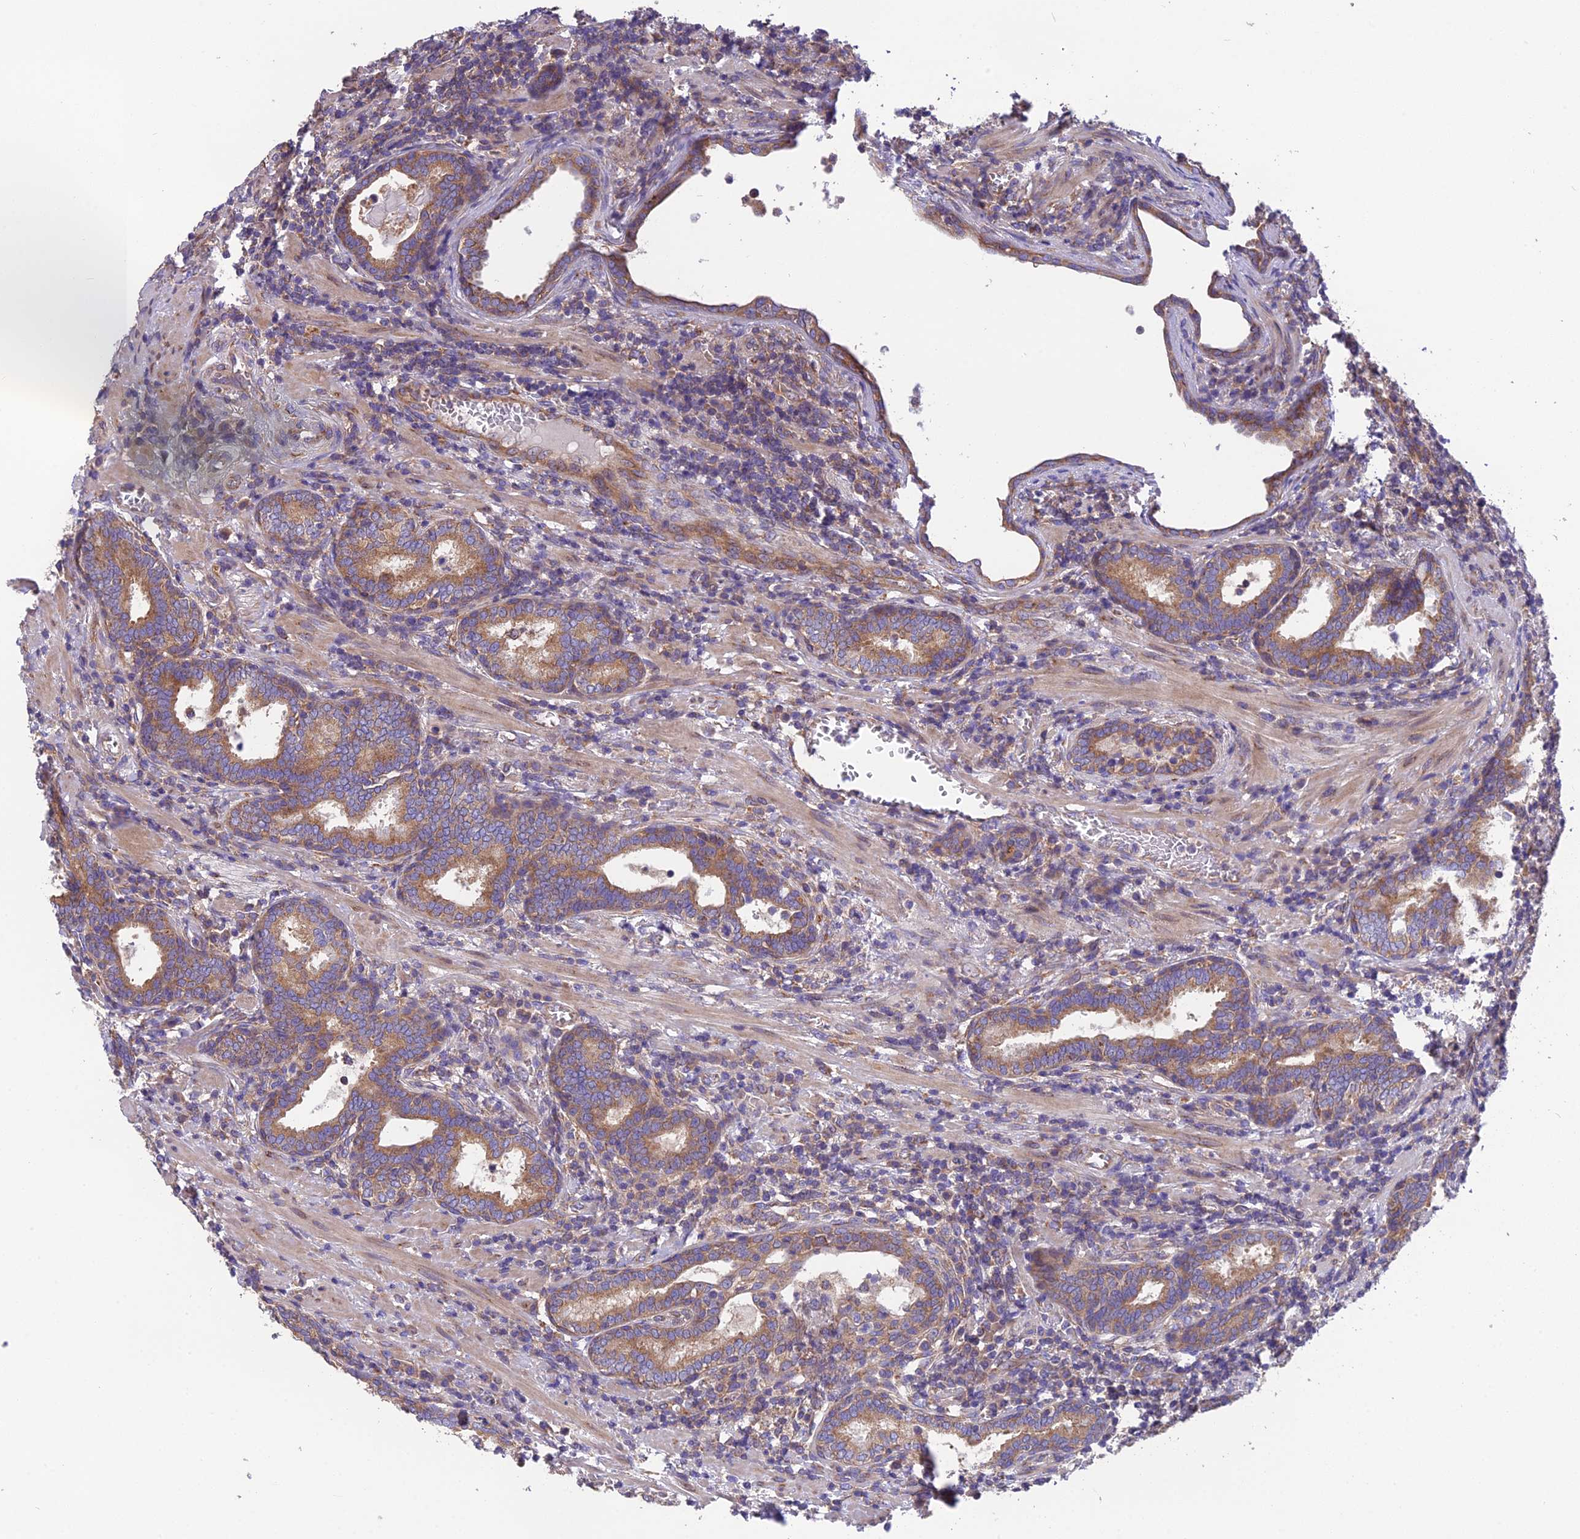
{"staining": {"intensity": "moderate", "quantity": ">75%", "location": "cytoplasmic/membranous"}, "tissue": "prostate cancer", "cell_type": "Tumor cells", "image_type": "cancer", "snomed": [{"axis": "morphology", "description": "Adenocarcinoma, High grade"}, {"axis": "topography", "description": "Prostate"}], "caption": "A medium amount of moderate cytoplasmic/membranous positivity is seen in about >75% of tumor cells in adenocarcinoma (high-grade) (prostate) tissue.", "gene": "BLOC1S4", "patient": {"sex": "male", "age": 69}}